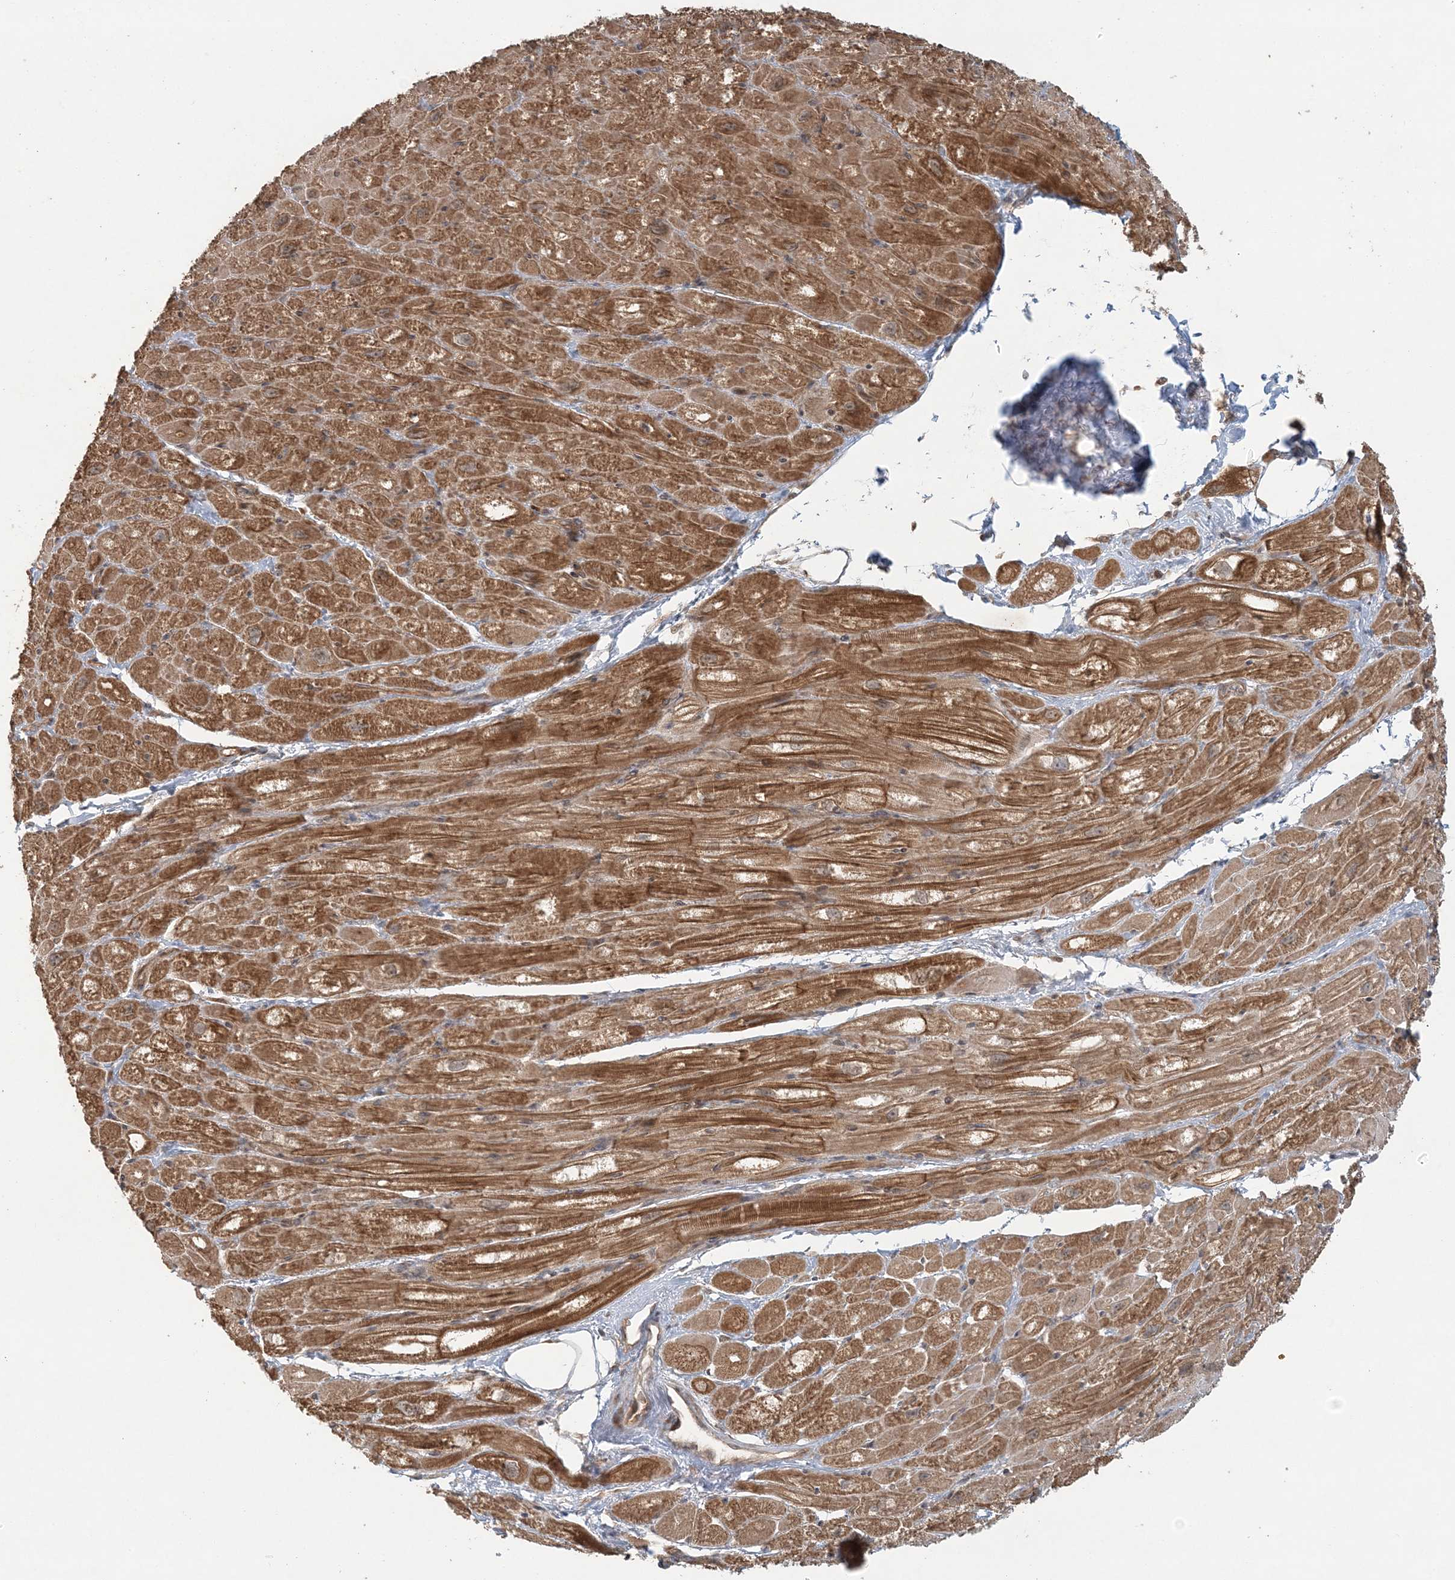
{"staining": {"intensity": "strong", "quantity": ">75%", "location": "cytoplasmic/membranous"}, "tissue": "heart muscle", "cell_type": "Cardiomyocytes", "image_type": "normal", "snomed": [{"axis": "morphology", "description": "Normal tissue, NOS"}, {"axis": "topography", "description": "Heart"}], "caption": "Normal heart muscle reveals strong cytoplasmic/membranous staining in about >75% of cardiomyocytes.", "gene": "KIAA0232", "patient": {"sex": "male", "age": 50}}